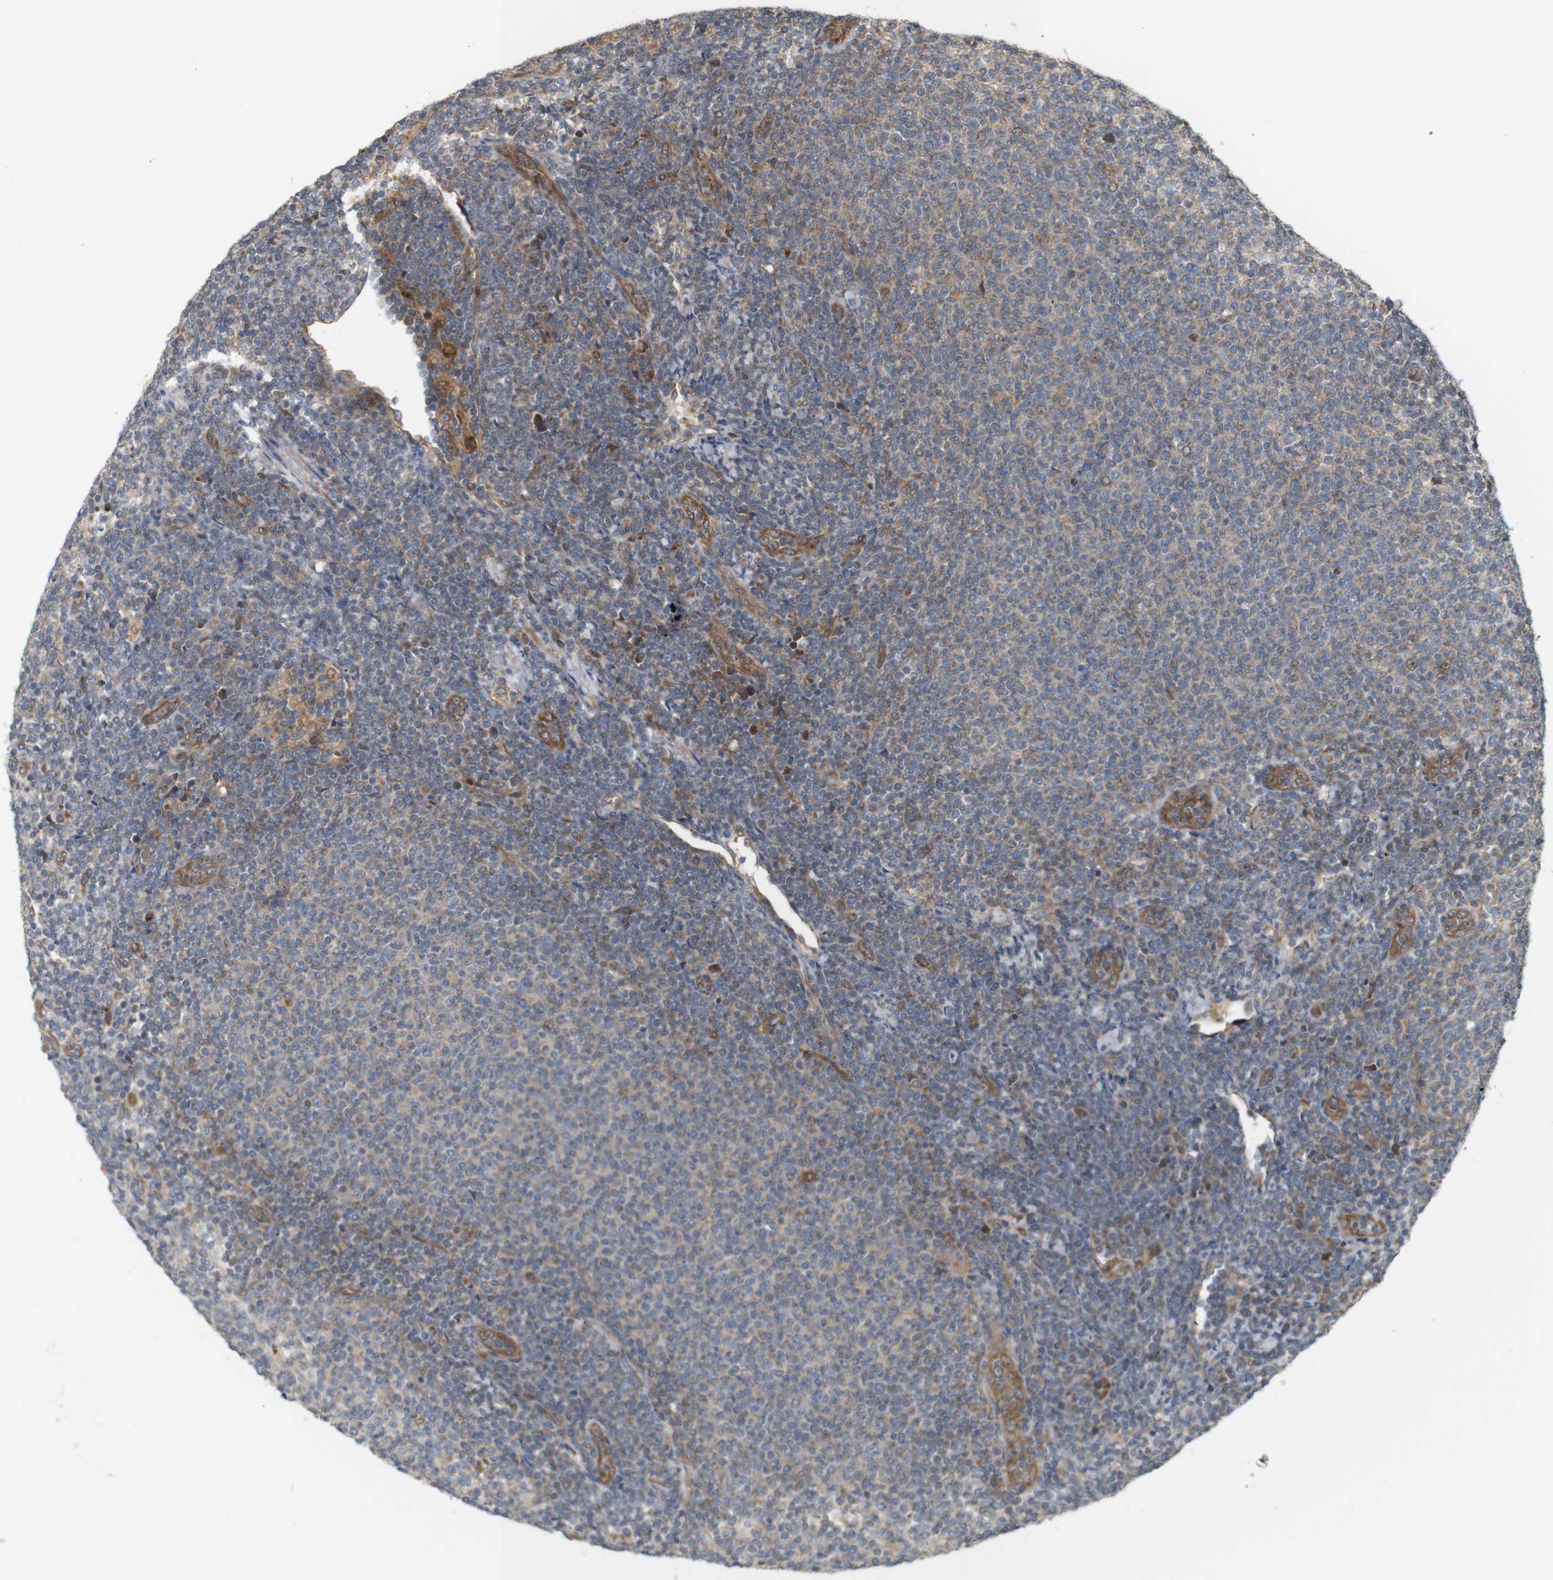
{"staining": {"intensity": "moderate", "quantity": "25%-75%", "location": "cytoplasmic/membranous"}, "tissue": "lymphoma", "cell_type": "Tumor cells", "image_type": "cancer", "snomed": [{"axis": "morphology", "description": "Malignant lymphoma, non-Hodgkin's type, Low grade"}, {"axis": "topography", "description": "Lymph node"}], "caption": "Lymphoma stained with a brown dye displays moderate cytoplasmic/membranous positive staining in about 25%-75% of tumor cells.", "gene": "RPTOR", "patient": {"sex": "male", "age": 66}}